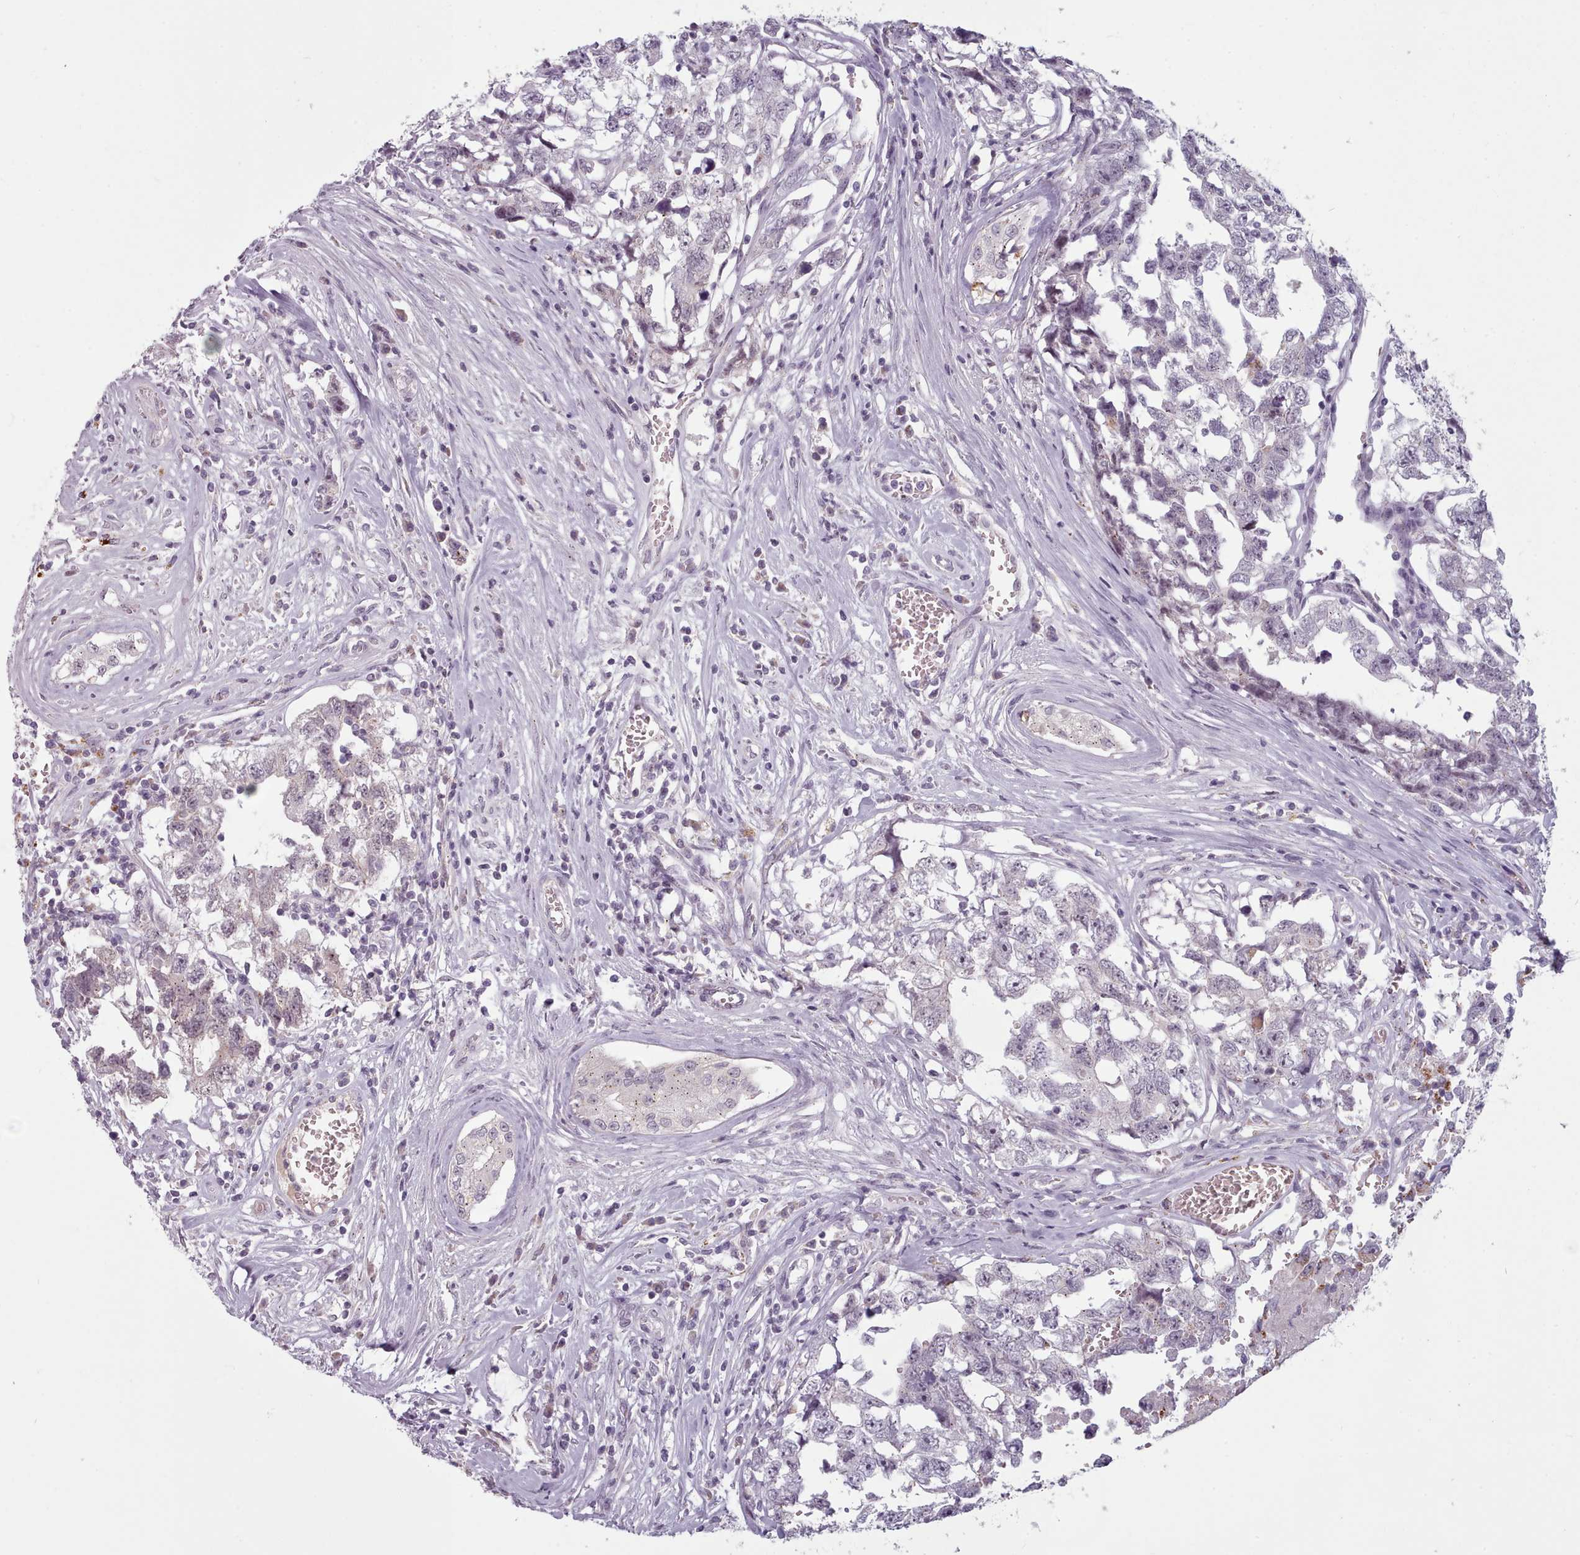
{"staining": {"intensity": "negative", "quantity": "none", "location": "none"}, "tissue": "testis cancer", "cell_type": "Tumor cells", "image_type": "cancer", "snomed": [{"axis": "morphology", "description": "Carcinoma, Embryonal, NOS"}, {"axis": "topography", "description": "Testis"}], "caption": "Immunohistochemistry image of neoplastic tissue: testis cancer (embryonal carcinoma) stained with DAB (3,3'-diaminobenzidine) reveals no significant protein positivity in tumor cells.", "gene": "PBX4", "patient": {"sex": "male", "age": 22}}